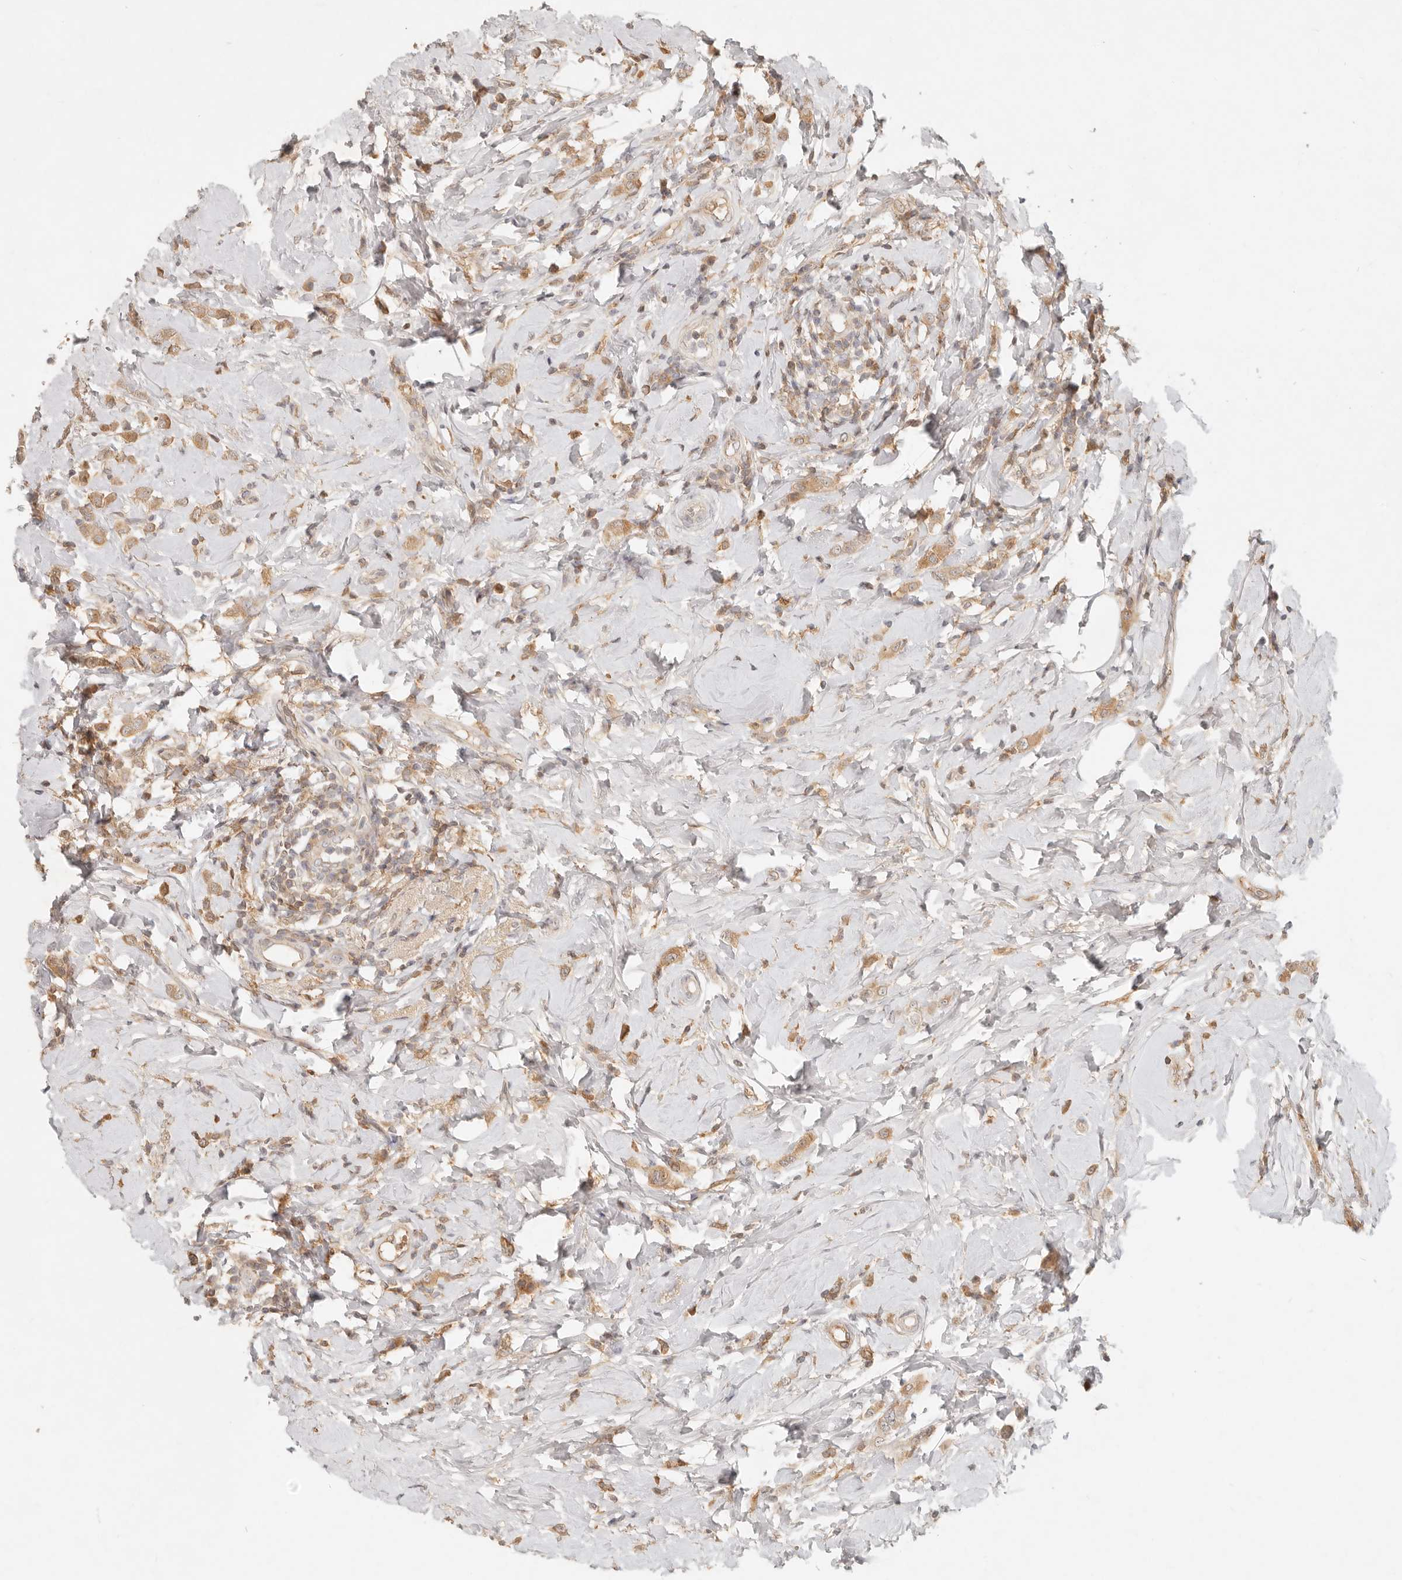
{"staining": {"intensity": "moderate", "quantity": ">75%", "location": "cytoplasmic/membranous"}, "tissue": "breast cancer", "cell_type": "Tumor cells", "image_type": "cancer", "snomed": [{"axis": "morphology", "description": "Lobular carcinoma"}, {"axis": "topography", "description": "Breast"}], "caption": "Immunohistochemistry (IHC) staining of breast lobular carcinoma, which exhibits medium levels of moderate cytoplasmic/membranous expression in about >75% of tumor cells indicating moderate cytoplasmic/membranous protein expression. The staining was performed using DAB (brown) for protein detection and nuclei were counterstained in hematoxylin (blue).", "gene": "UBXN11", "patient": {"sex": "female", "age": 47}}